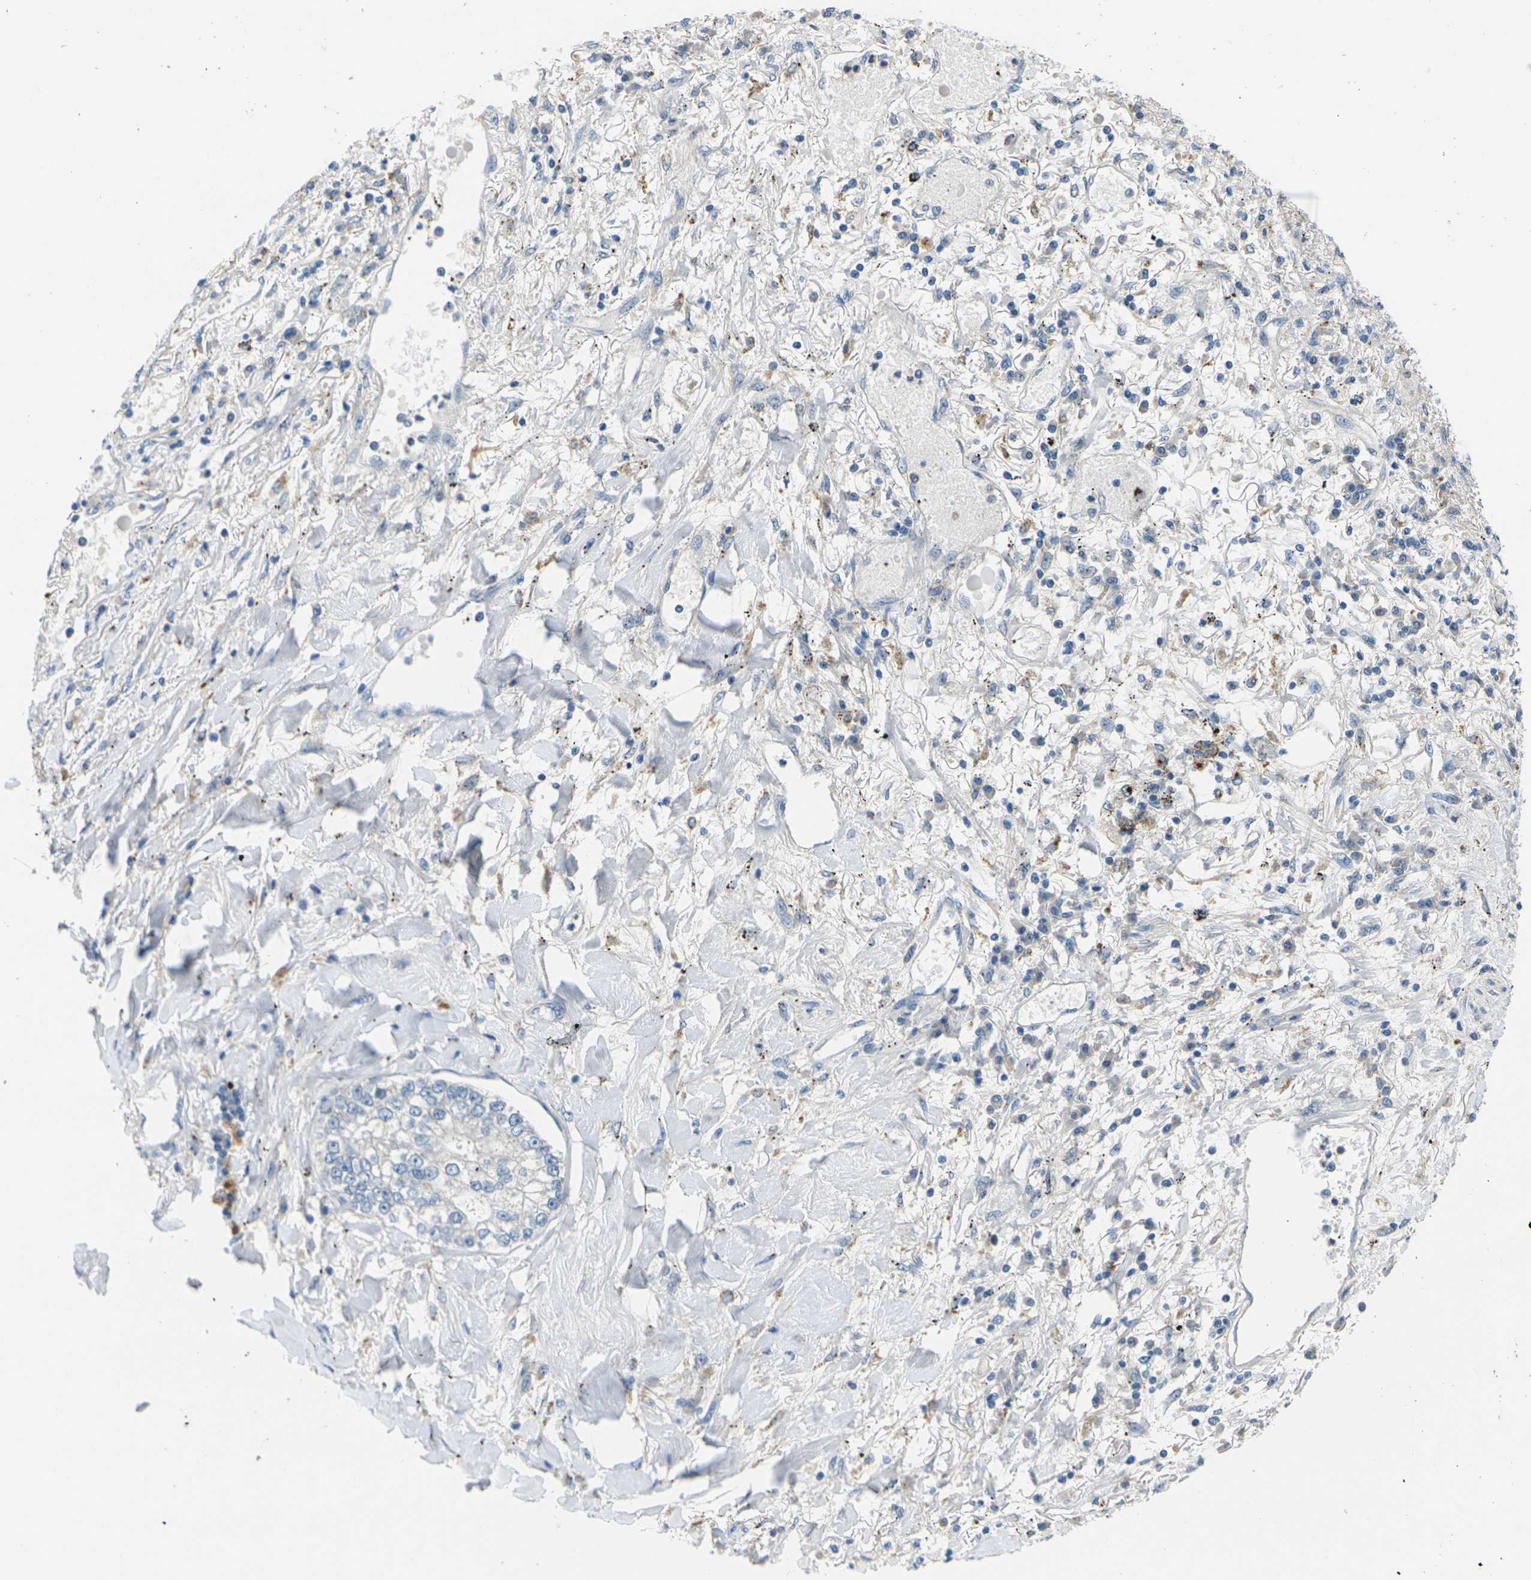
{"staining": {"intensity": "negative", "quantity": "none", "location": "none"}, "tissue": "lung cancer", "cell_type": "Tumor cells", "image_type": "cancer", "snomed": [{"axis": "morphology", "description": "Adenocarcinoma, NOS"}, {"axis": "topography", "description": "Lung"}], "caption": "Lung cancer (adenocarcinoma) was stained to show a protein in brown. There is no significant expression in tumor cells. The staining was performed using DAB to visualize the protein expression in brown, while the nuclei were stained in blue with hematoxylin (Magnification: 20x).", "gene": "CYP2C8", "patient": {"sex": "male", "age": 49}}